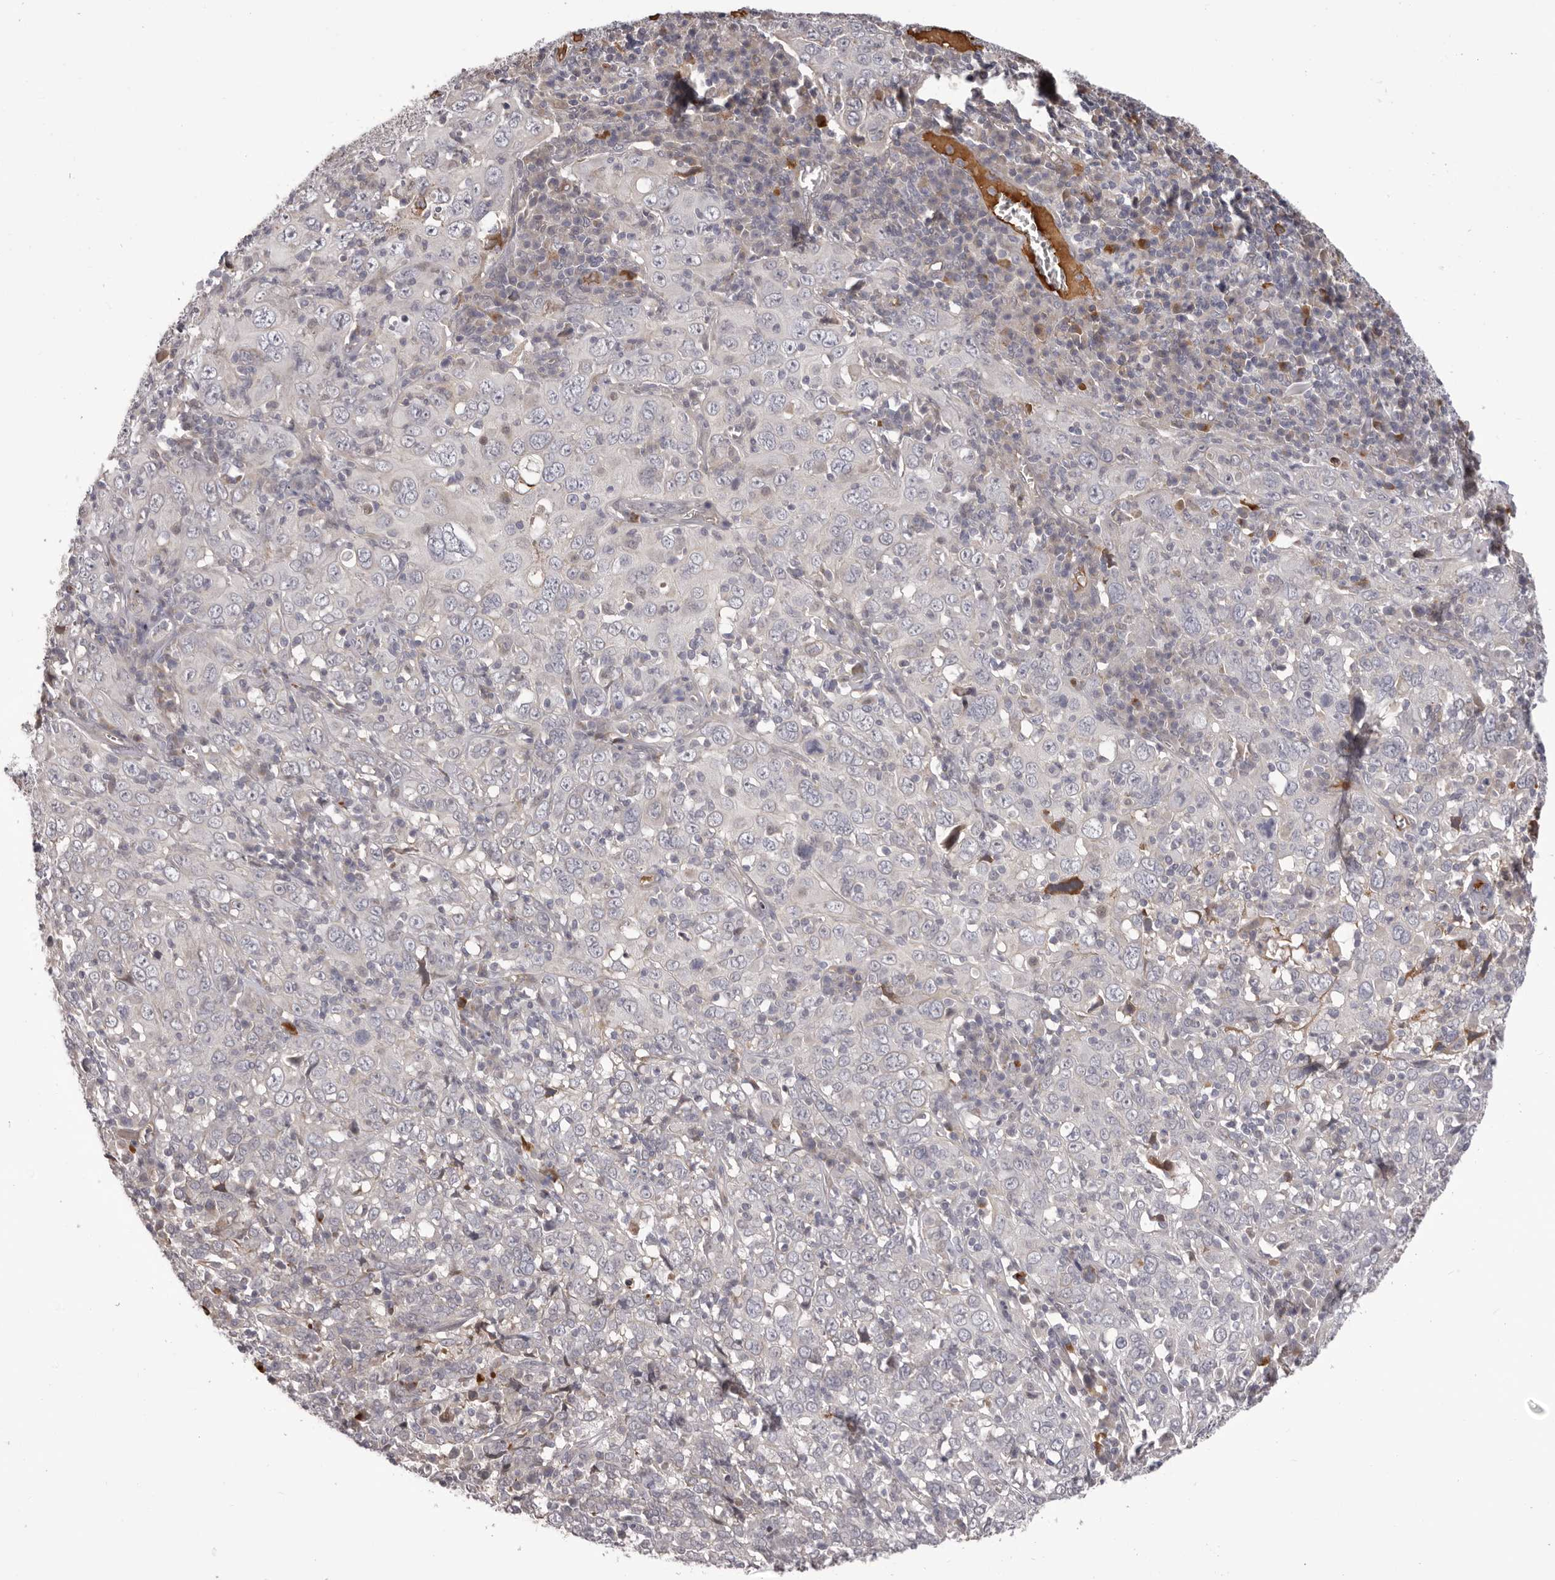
{"staining": {"intensity": "negative", "quantity": "none", "location": "none"}, "tissue": "cervical cancer", "cell_type": "Tumor cells", "image_type": "cancer", "snomed": [{"axis": "morphology", "description": "Squamous cell carcinoma, NOS"}, {"axis": "topography", "description": "Cervix"}], "caption": "The micrograph displays no significant staining in tumor cells of squamous cell carcinoma (cervical).", "gene": "OTUD3", "patient": {"sex": "female", "age": 46}}